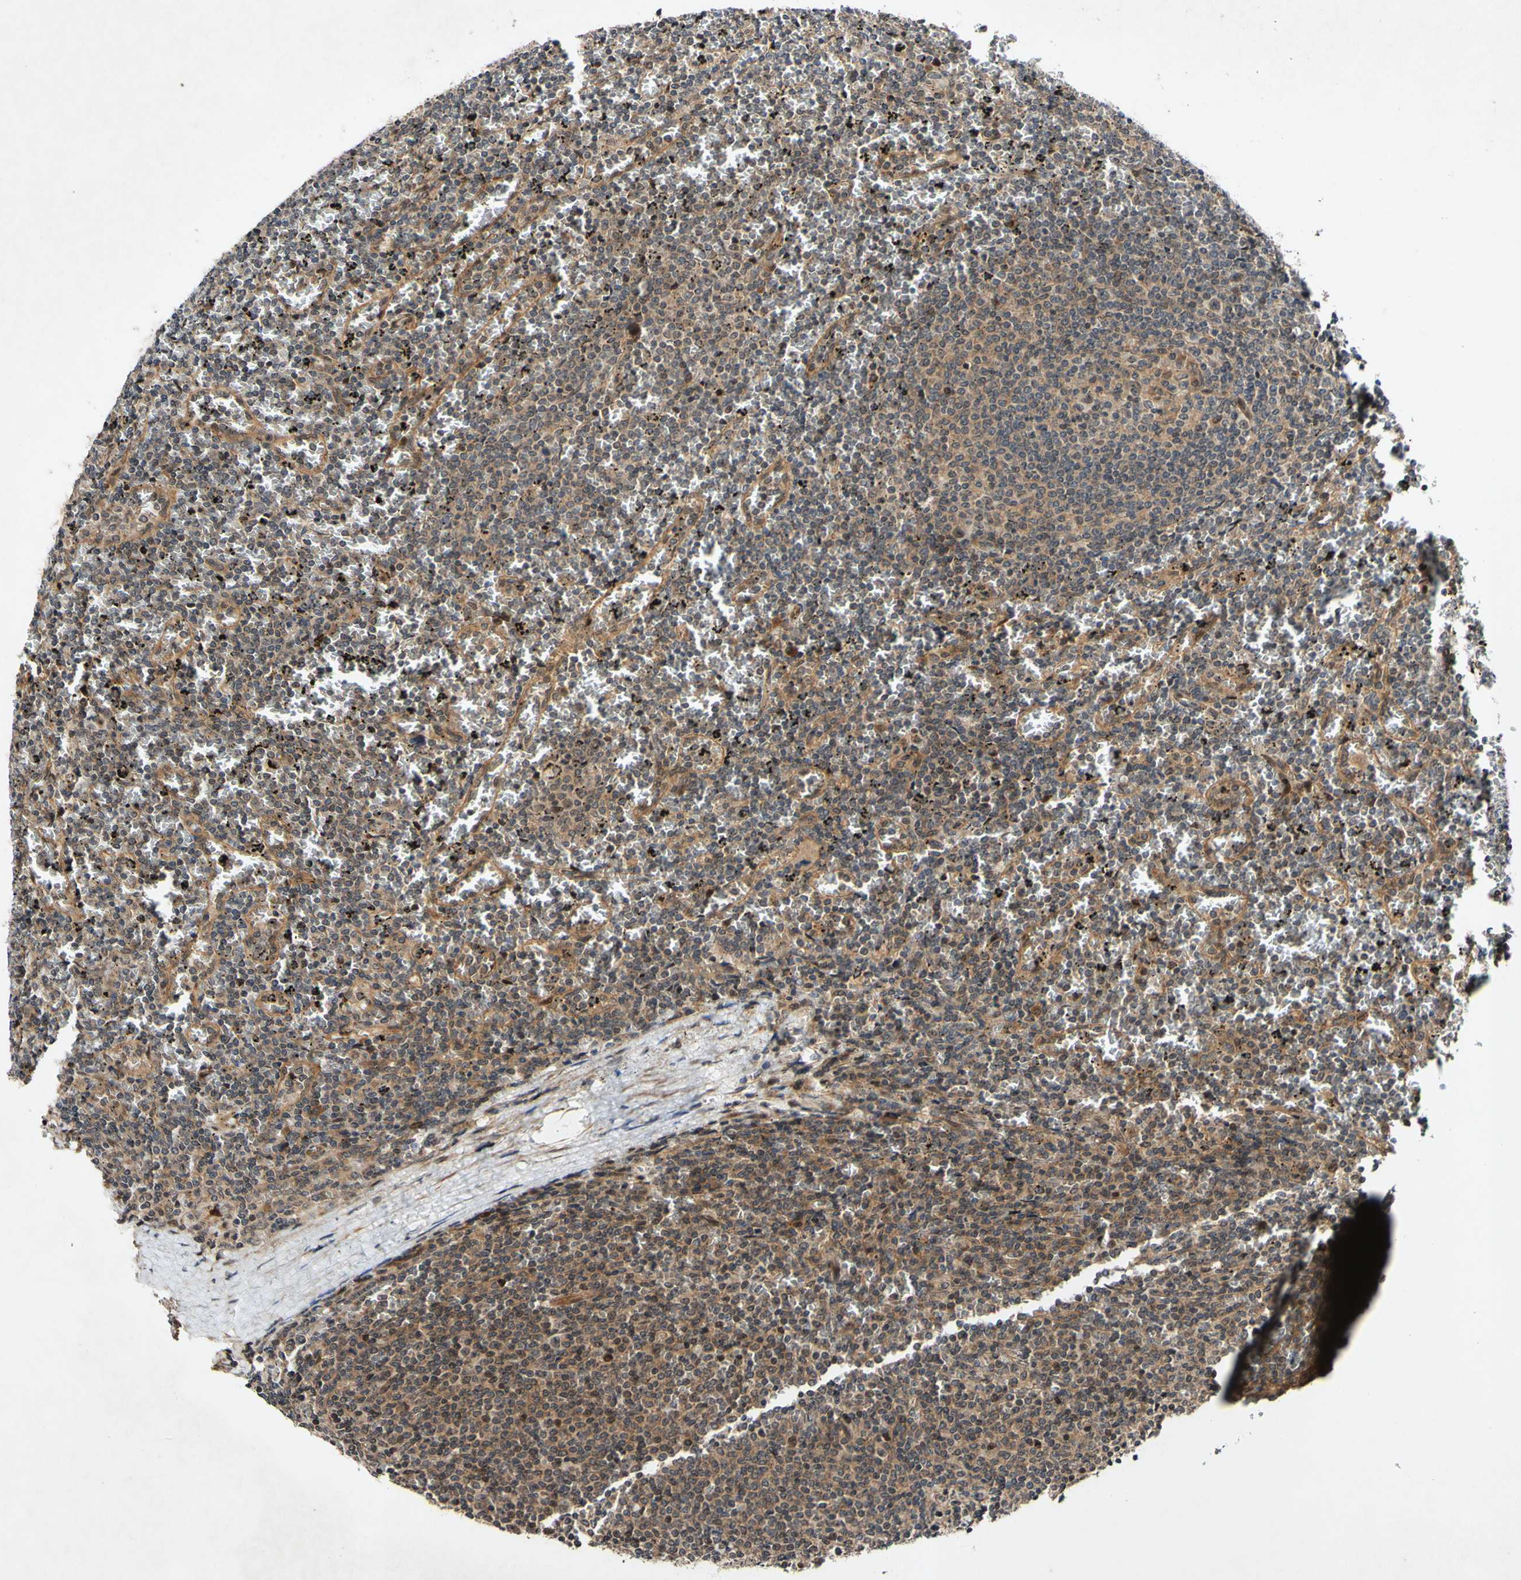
{"staining": {"intensity": "moderate", "quantity": ">75%", "location": "cytoplasmic/membranous"}, "tissue": "lymphoma", "cell_type": "Tumor cells", "image_type": "cancer", "snomed": [{"axis": "morphology", "description": "Malignant lymphoma, non-Hodgkin's type, Low grade"}, {"axis": "topography", "description": "Spleen"}], "caption": "An IHC image of tumor tissue is shown. Protein staining in brown labels moderate cytoplasmic/membranous positivity in low-grade malignant lymphoma, non-Hodgkin's type within tumor cells.", "gene": "CSNK1E", "patient": {"sex": "female", "age": 77}}